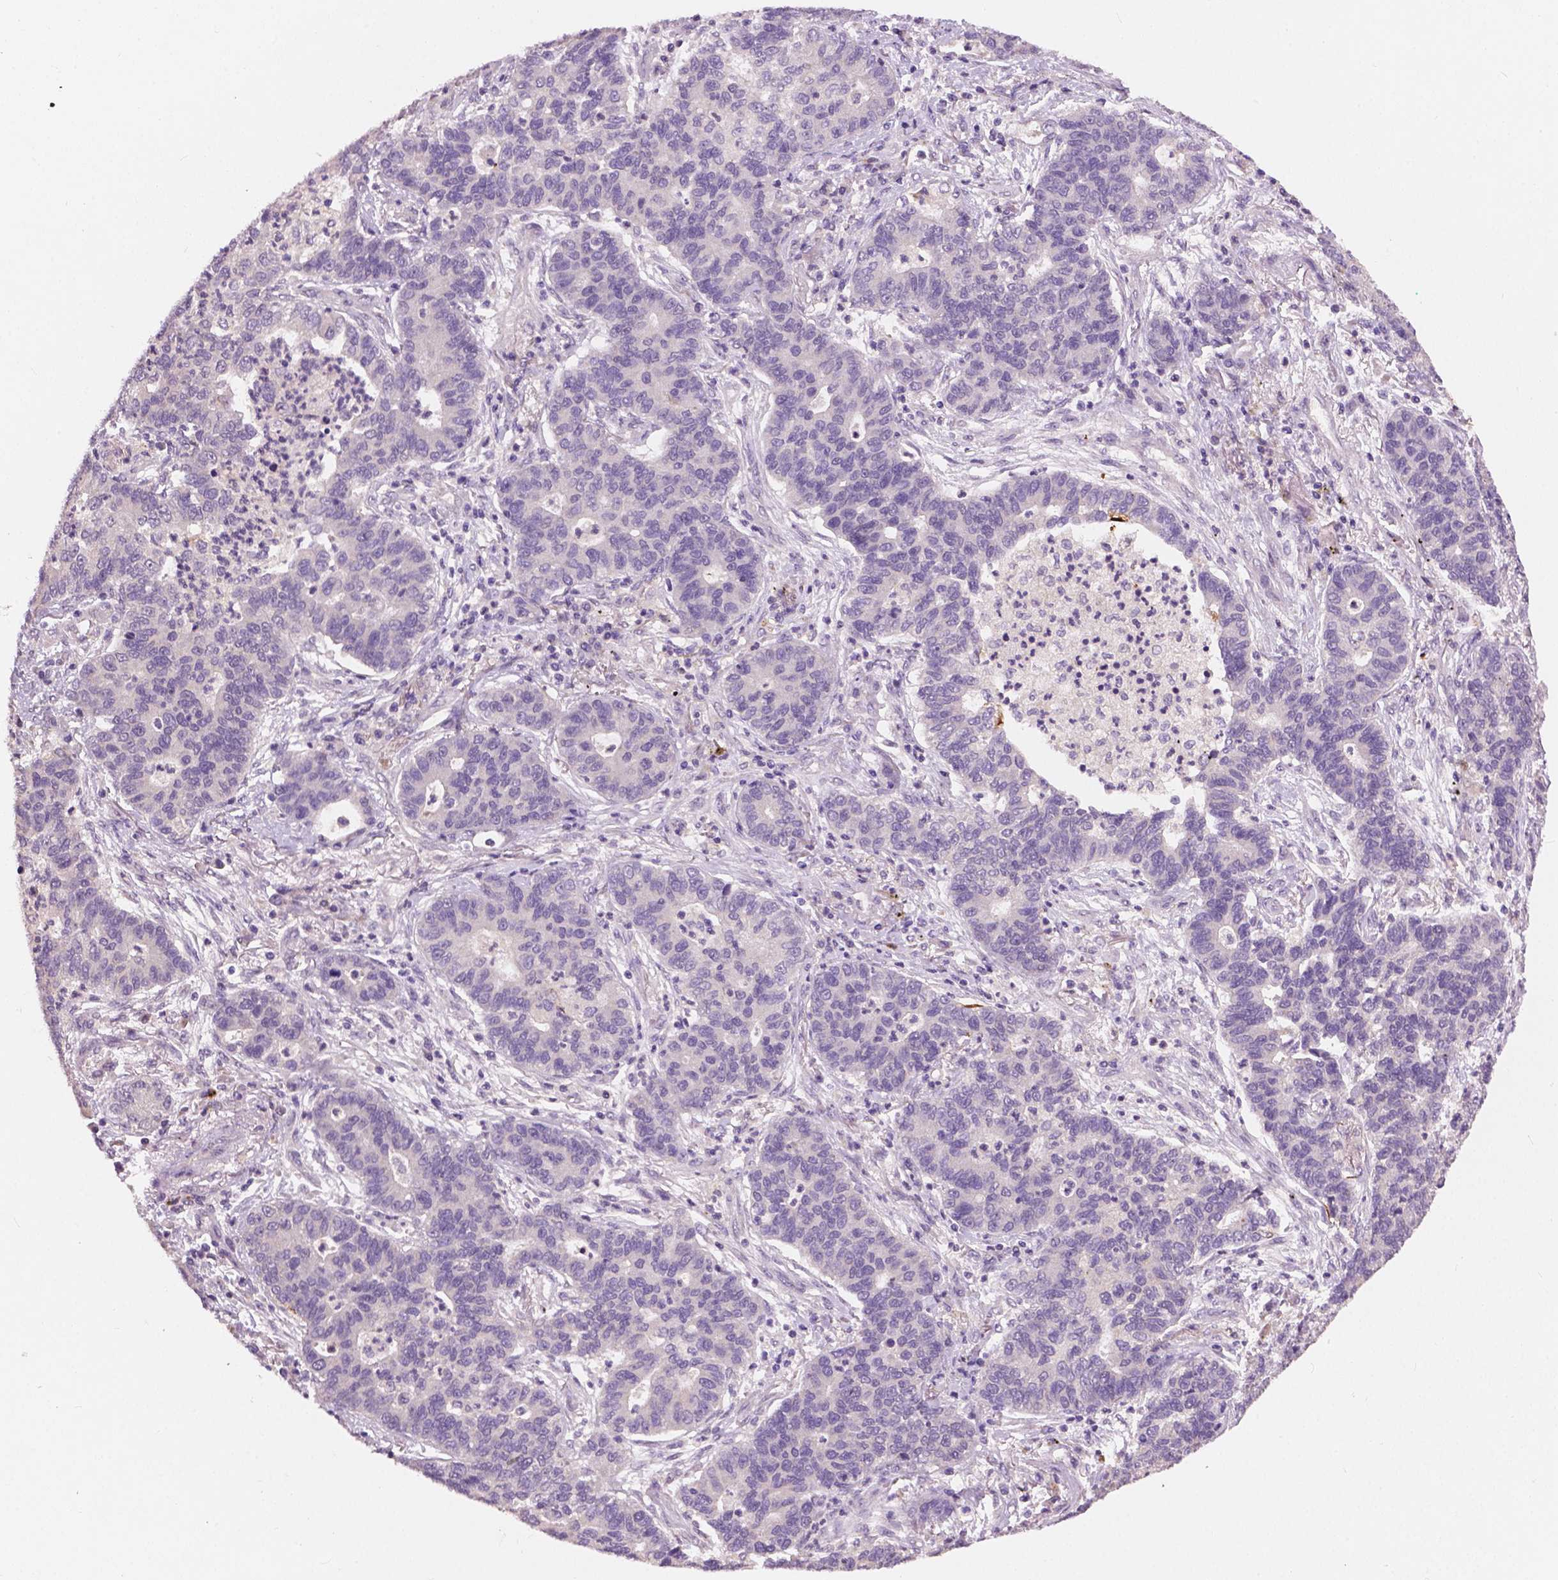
{"staining": {"intensity": "negative", "quantity": "none", "location": "none"}, "tissue": "lung cancer", "cell_type": "Tumor cells", "image_type": "cancer", "snomed": [{"axis": "morphology", "description": "Adenocarcinoma, NOS"}, {"axis": "topography", "description": "Lung"}], "caption": "This photomicrograph is of lung adenocarcinoma stained with immunohistochemistry to label a protein in brown with the nuclei are counter-stained blue. There is no staining in tumor cells.", "gene": "KRT17", "patient": {"sex": "female", "age": 57}}